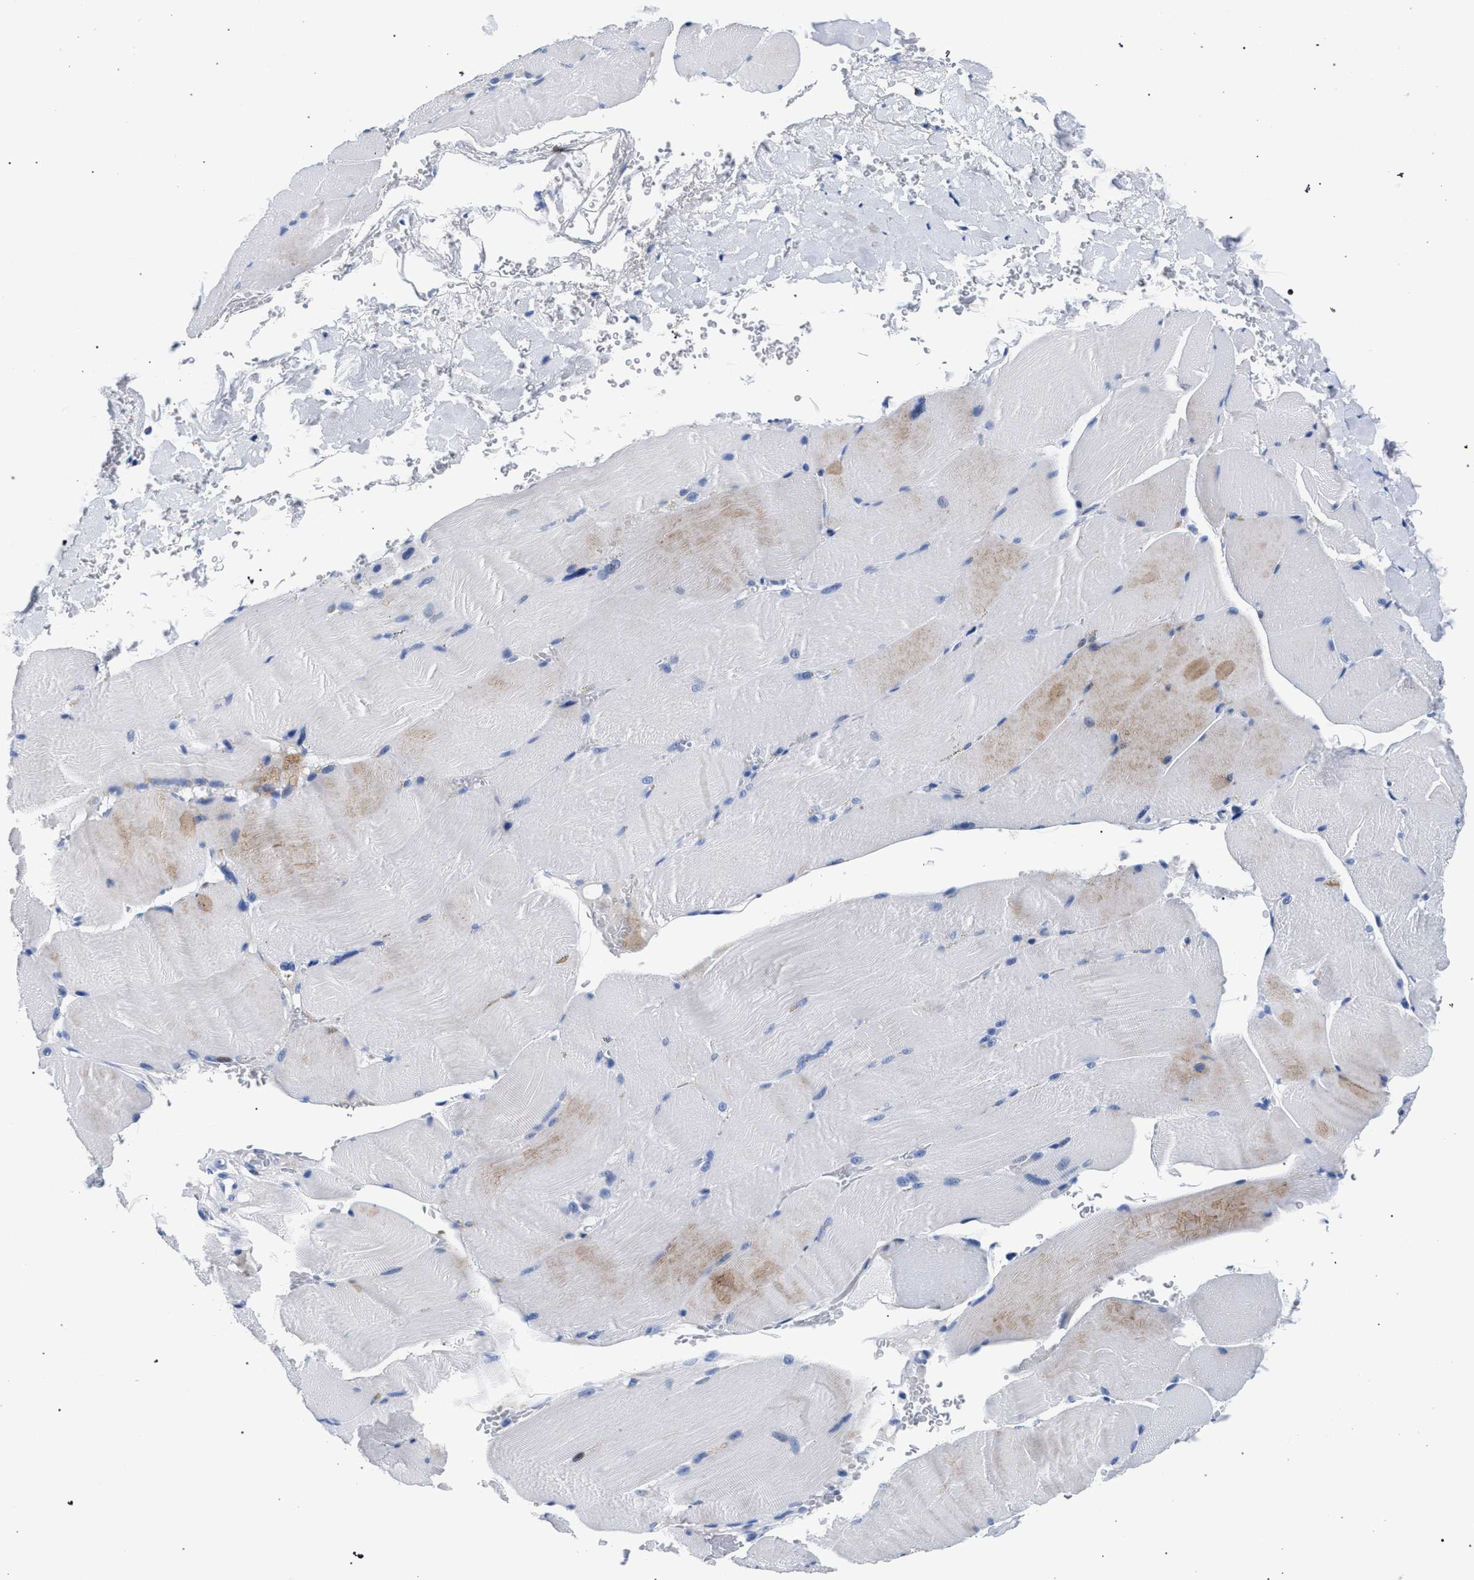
{"staining": {"intensity": "weak", "quantity": "<25%", "location": "cytoplasmic/membranous"}, "tissue": "skeletal muscle", "cell_type": "Myocytes", "image_type": "normal", "snomed": [{"axis": "morphology", "description": "Normal tissue, NOS"}, {"axis": "topography", "description": "Skin"}, {"axis": "topography", "description": "Skeletal muscle"}], "caption": "Immunohistochemistry (IHC) image of normal skeletal muscle: human skeletal muscle stained with DAB reveals no significant protein expression in myocytes.", "gene": "KLRK1", "patient": {"sex": "male", "age": 83}}